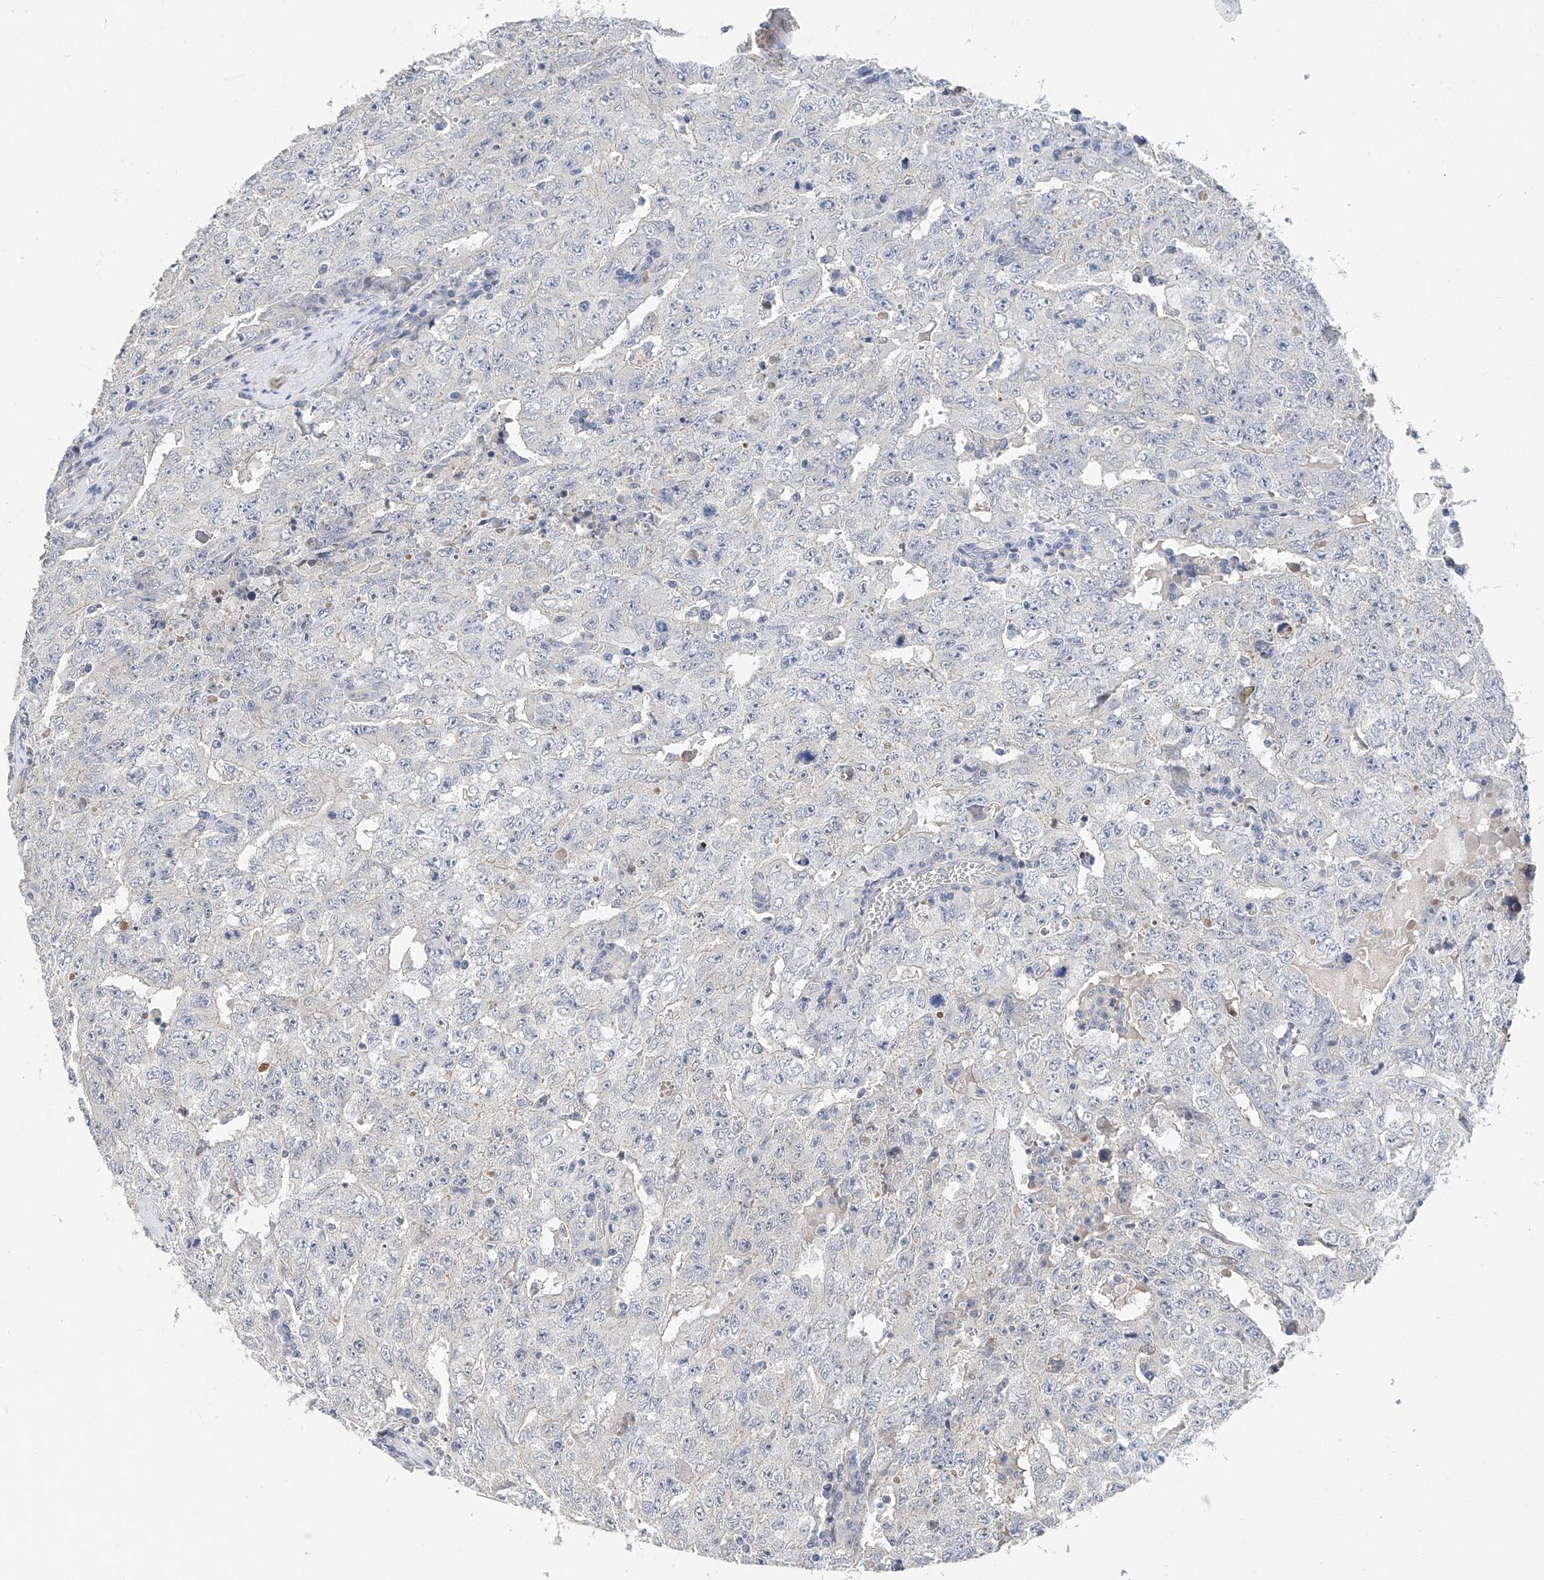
{"staining": {"intensity": "negative", "quantity": "none", "location": "none"}, "tissue": "testis cancer", "cell_type": "Tumor cells", "image_type": "cancer", "snomed": [{"axis": "morphology", "description": "Carcinoma, Embryonal, NOS"}, {"axis": "topography", "description": "Testis"}], "caption": "Immunohistochemistry micrograph of neoplastic tissue: human testis embryonal carcinoma stained with DAB (3,3'-diaminobenzidine) exhibits no significant protein staining in tumor cells.", "gene": "FUCA2", "patient": {"sex": "male", "age": 26}}